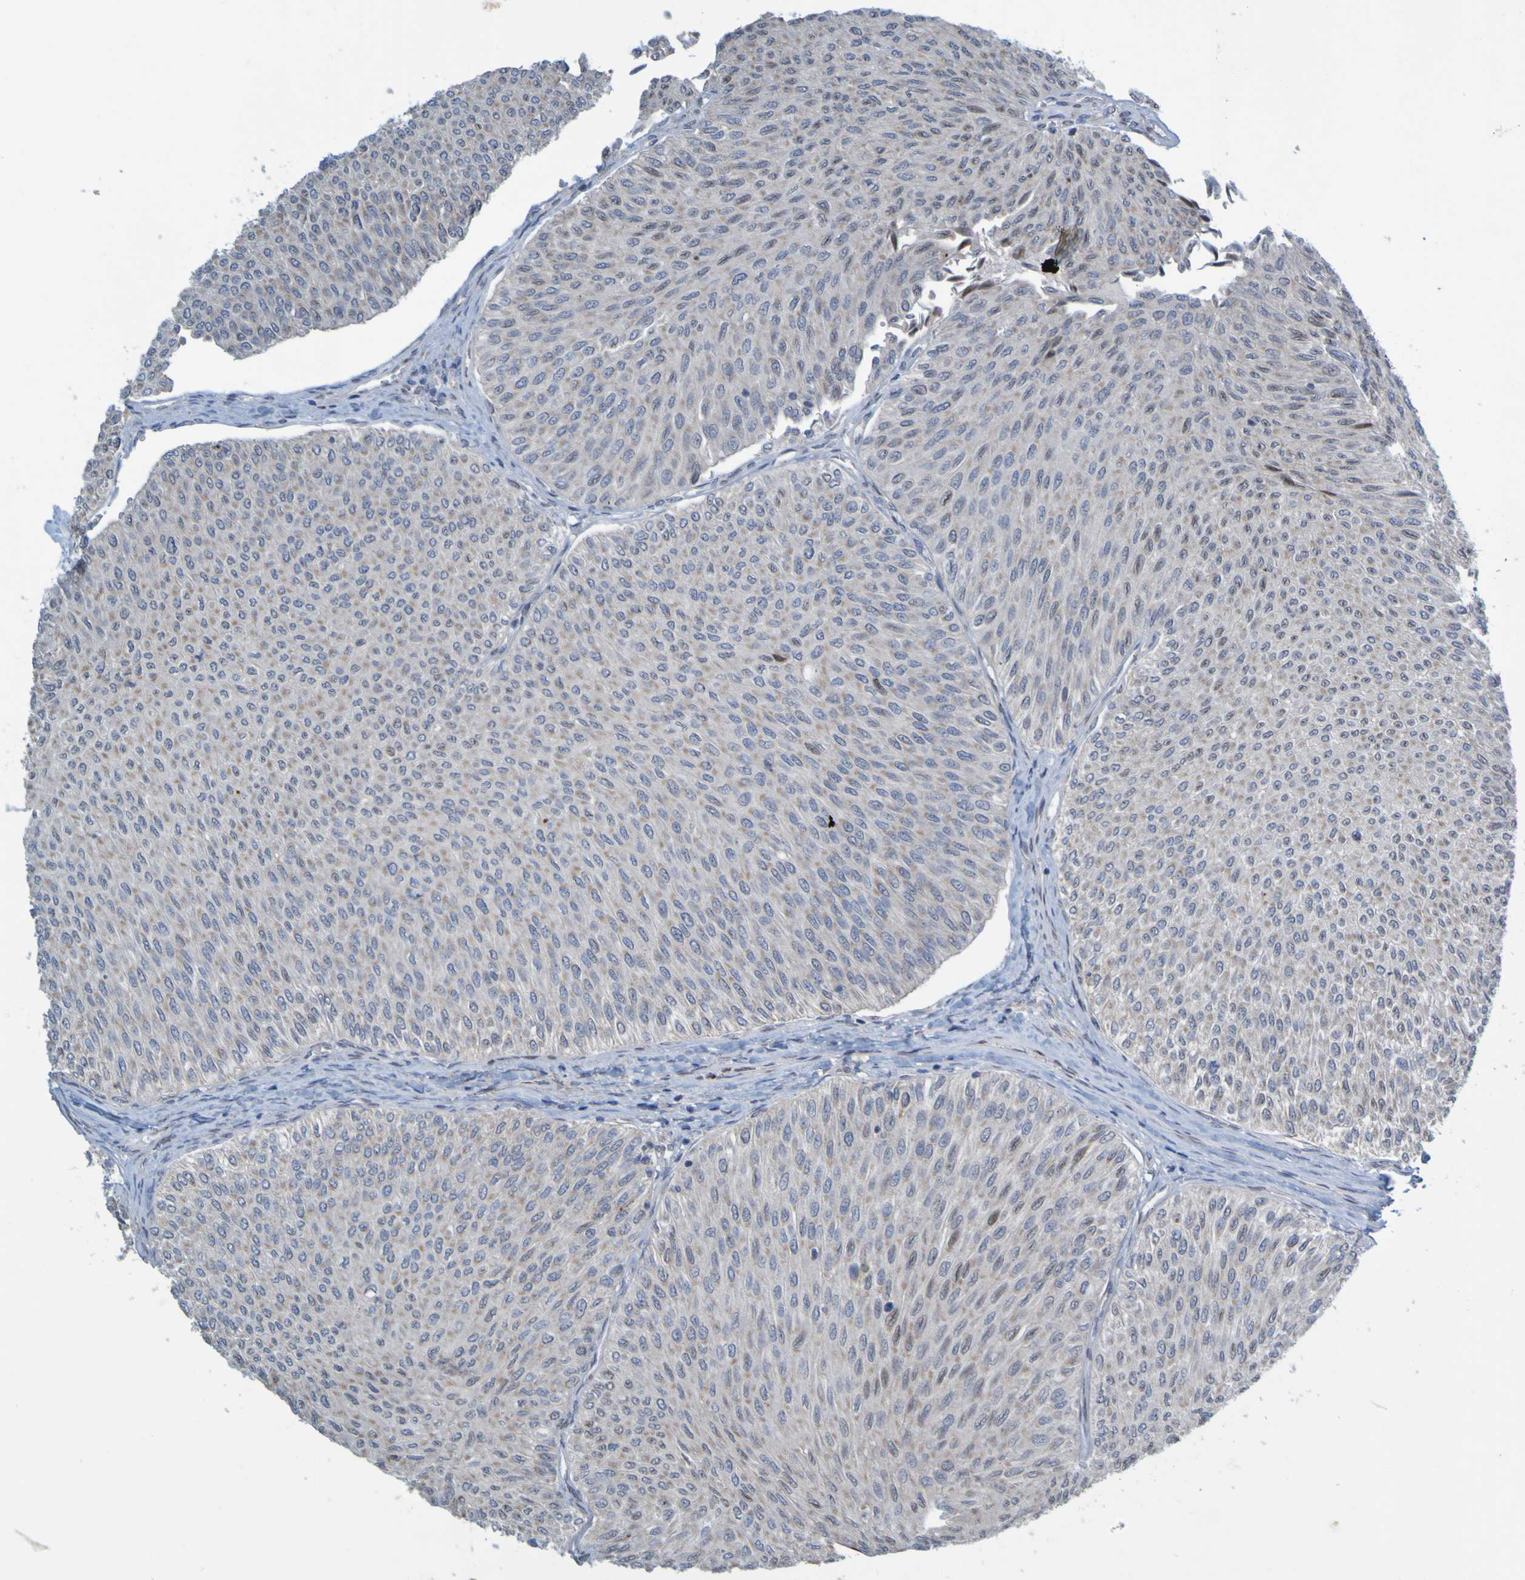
{"staining": {"intensity": "weak", "quantity": ">75%", "location": "cytoplasmic/membranous"}, "tissue": "urothelial cancer", "cell_type": "Tumor cells", "image_type": "cancer", "snomed": [{"axis": "morphology", "description": "Urothelial carcinoma, Low grade"}, {"axis": "topography", "description": "Urinary bladder"}], "caption": "Immunohistochemistry of human low-grade urothelial carcinoma shows low levels of weak cytoplasmic/membranous expression in about >75% of tumor cells.", "gene": "MAG", "patient": {"sex": "male", "age": 78}}